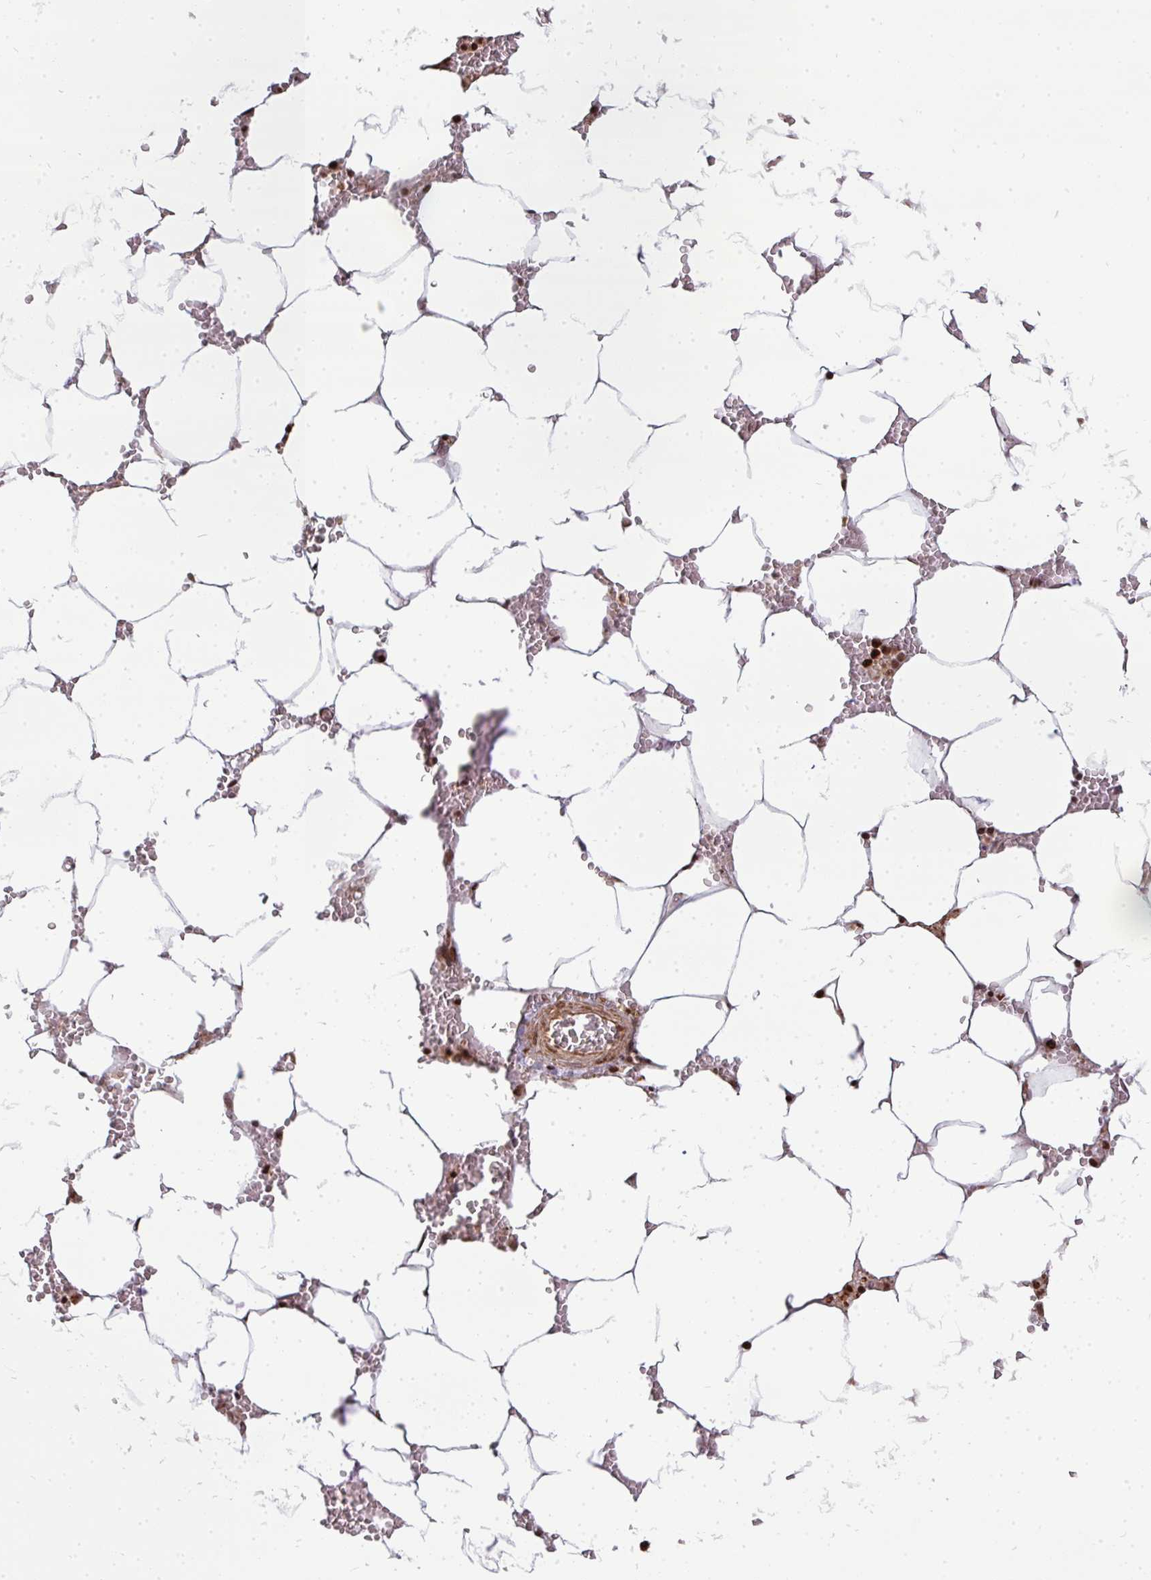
{"staining": {"intensity": "strong", "quantity": "<25%", "location": "nuclear"}, "tissue": "bone marrow", "cell_type": "Hematopoietic cells", "image_type": "normal", "snomed": [{"axis": "morphology", "description": "Normal tissue, NOS"}, {"axis": "topography", "description": "Bone marrow"}], "caption": "A histopathology image of bone marrow stained for a protein exhibits strong nuclear brown staining in hematopoietic cells. (DAB IHC, brown staining for protein, blue staining for nuclei).", "gene": "MAZ", "patient": {"sex": "male", "age": 70}}